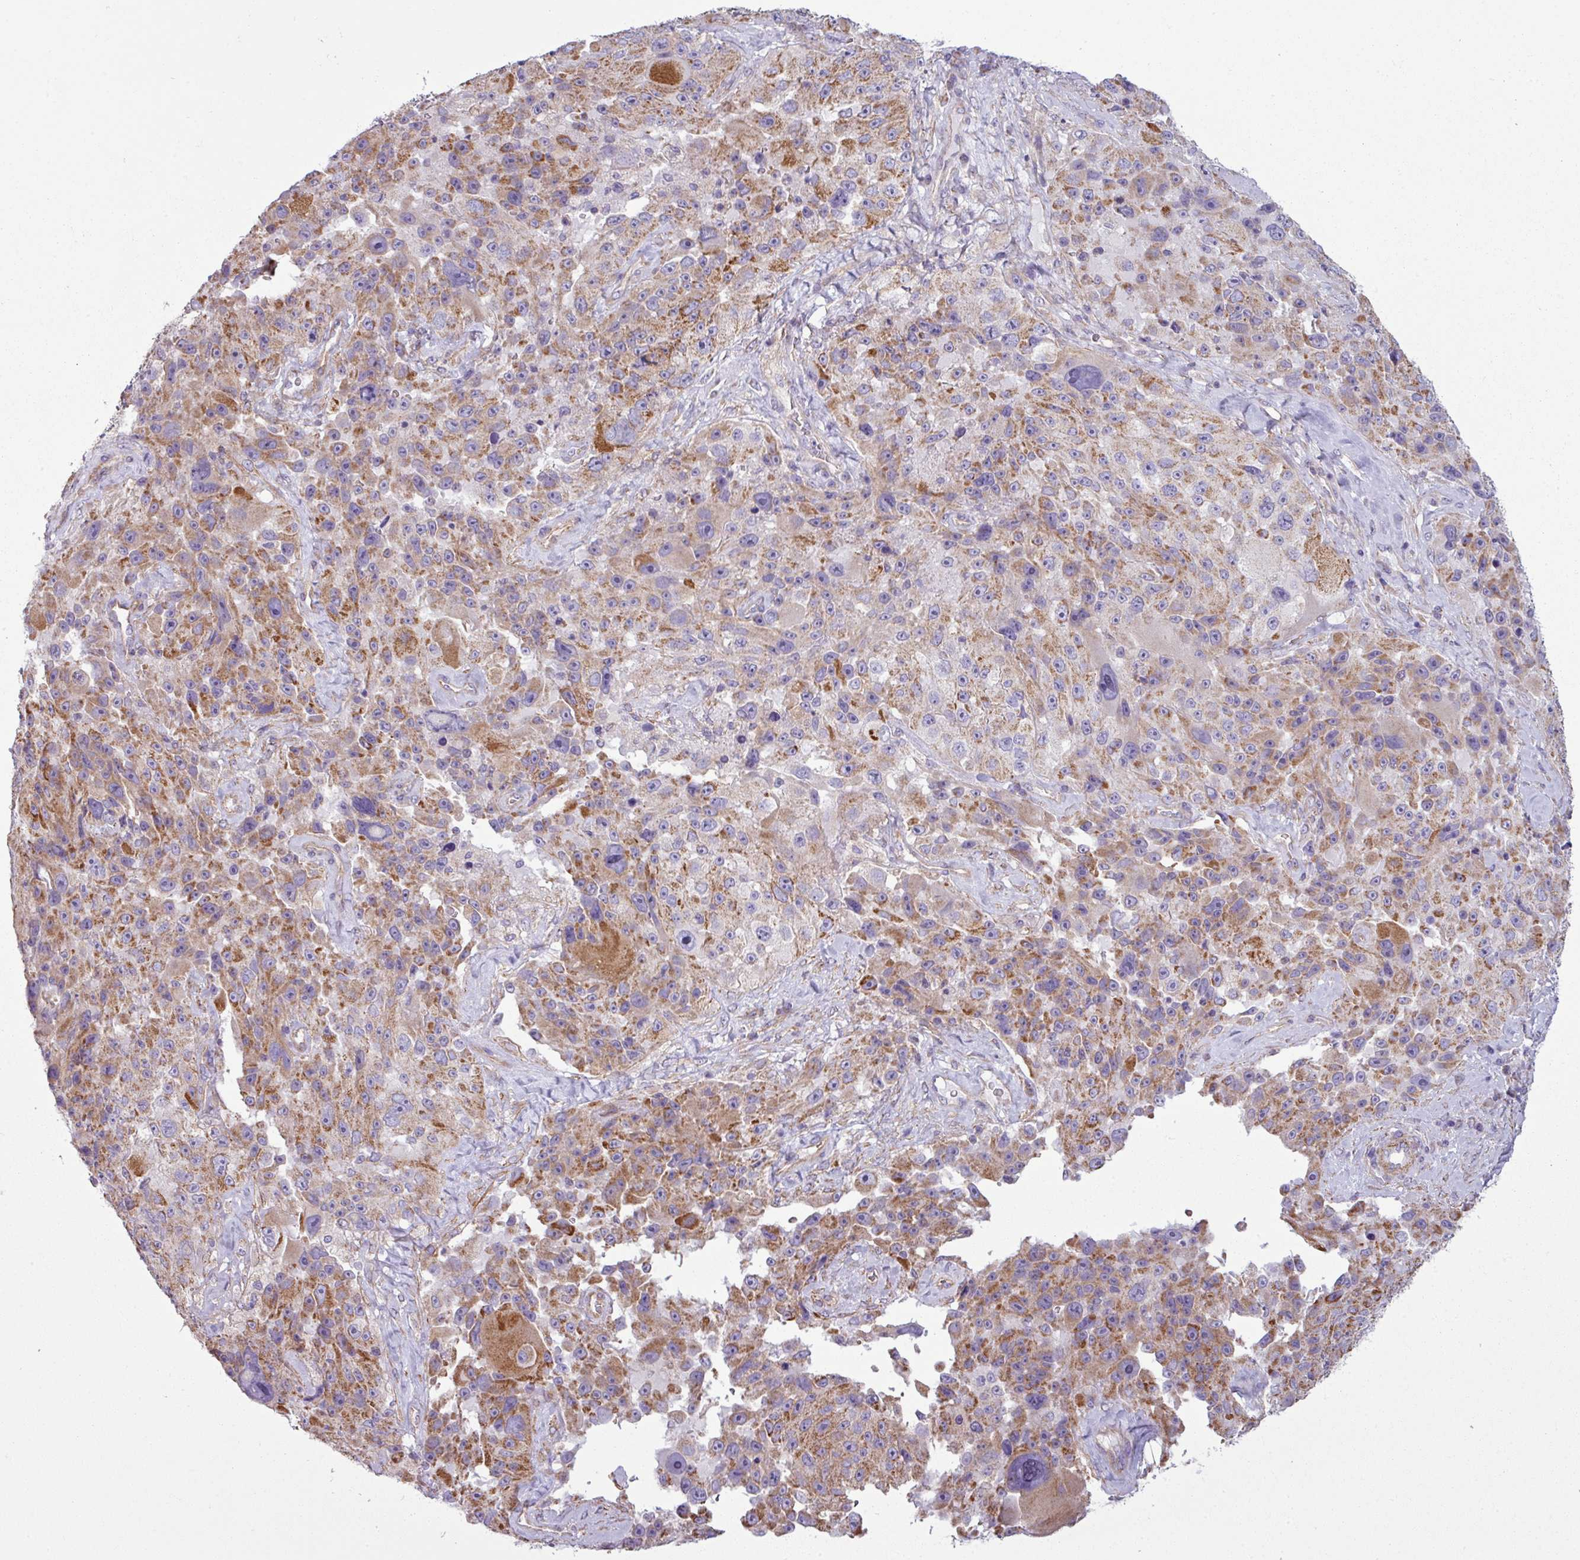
{"staining": {"intensity": "moderate", "quantity": "25%-75%", "location": "cytoplasmic/membranous"}, "tissue": "melanoma", "cell_type": "Tumor cells", "image_type": "cancer", "snomed": [{"axis": "morphology", "description": "Malignant melanoma, Metastatic site"}, {"axis": "topography", "description": "Lymph node"}], "caption": "Protein expression analysis of human melanoma reveals moderate cytoplasmic/membranous staining in approximately 25%-75% of tumor cells.", "gene": "BTN2A2", "patient": {"sex": "male", "age": 62}}